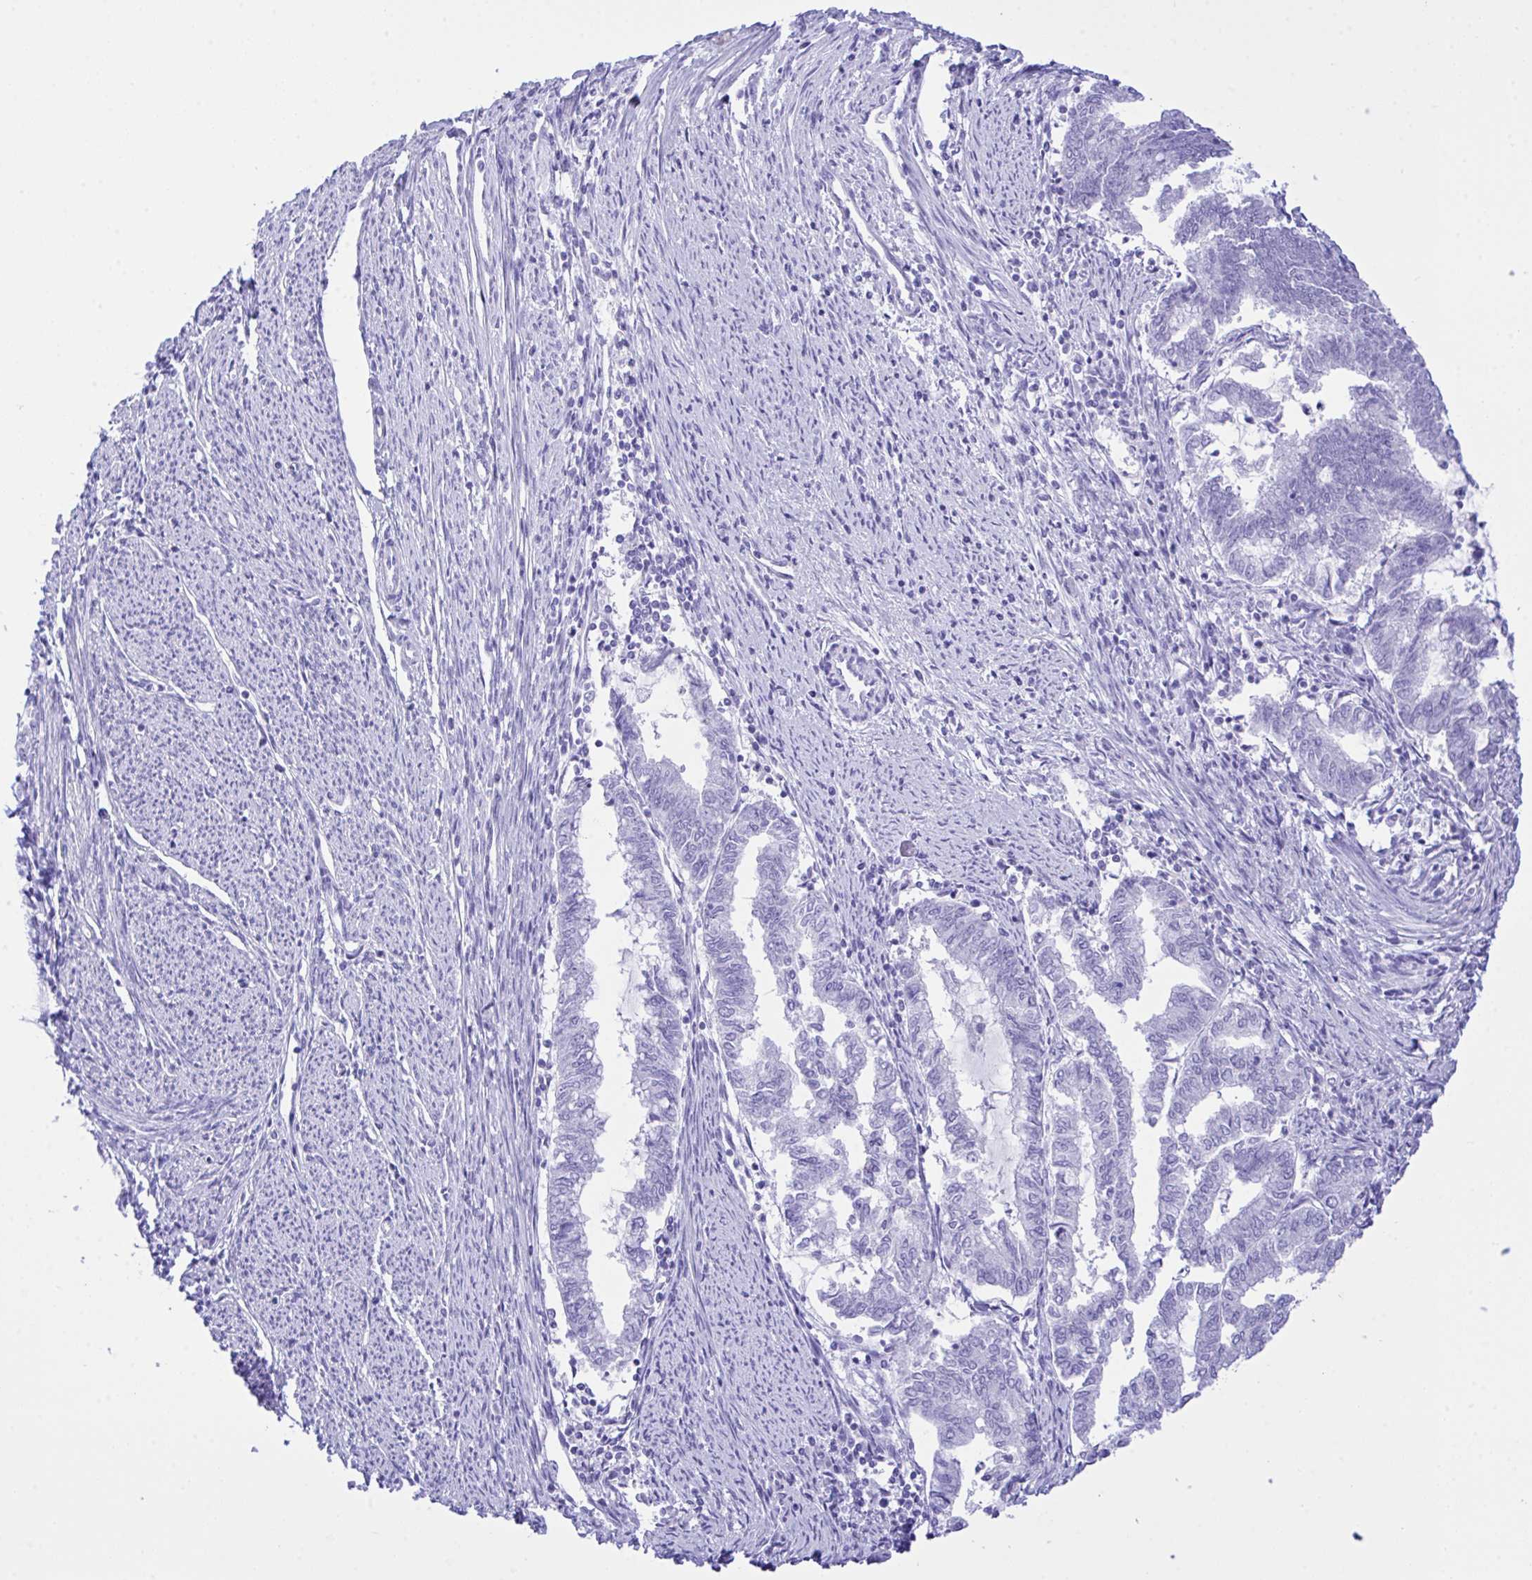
{"staining": {"intensity": "negative", "quantity": "none", "location": "none"}, "tissue": "endometrial cancer", "cell_type": "Tumor cells", "image_type": "cancer", "snomed": [{"axis": "morphology", "description": "Adenocarcinoma, NOS"}, {"axis": "topography", "description": "Endometrium"}], "caption": "DAB (3,3'-diaminobenzidine) immunohistochemical staining of human endometrial cancer (adenocarcinoma) displays no significant expression in tumor cells. (Stains: DAB immunohistochemistry (IHC) with hematoxylin counter stain, Microscopy: brightfield microscopy at high magnification).", "gene": "SELENOV", "patient": {"sex": "female", "age": 79}}